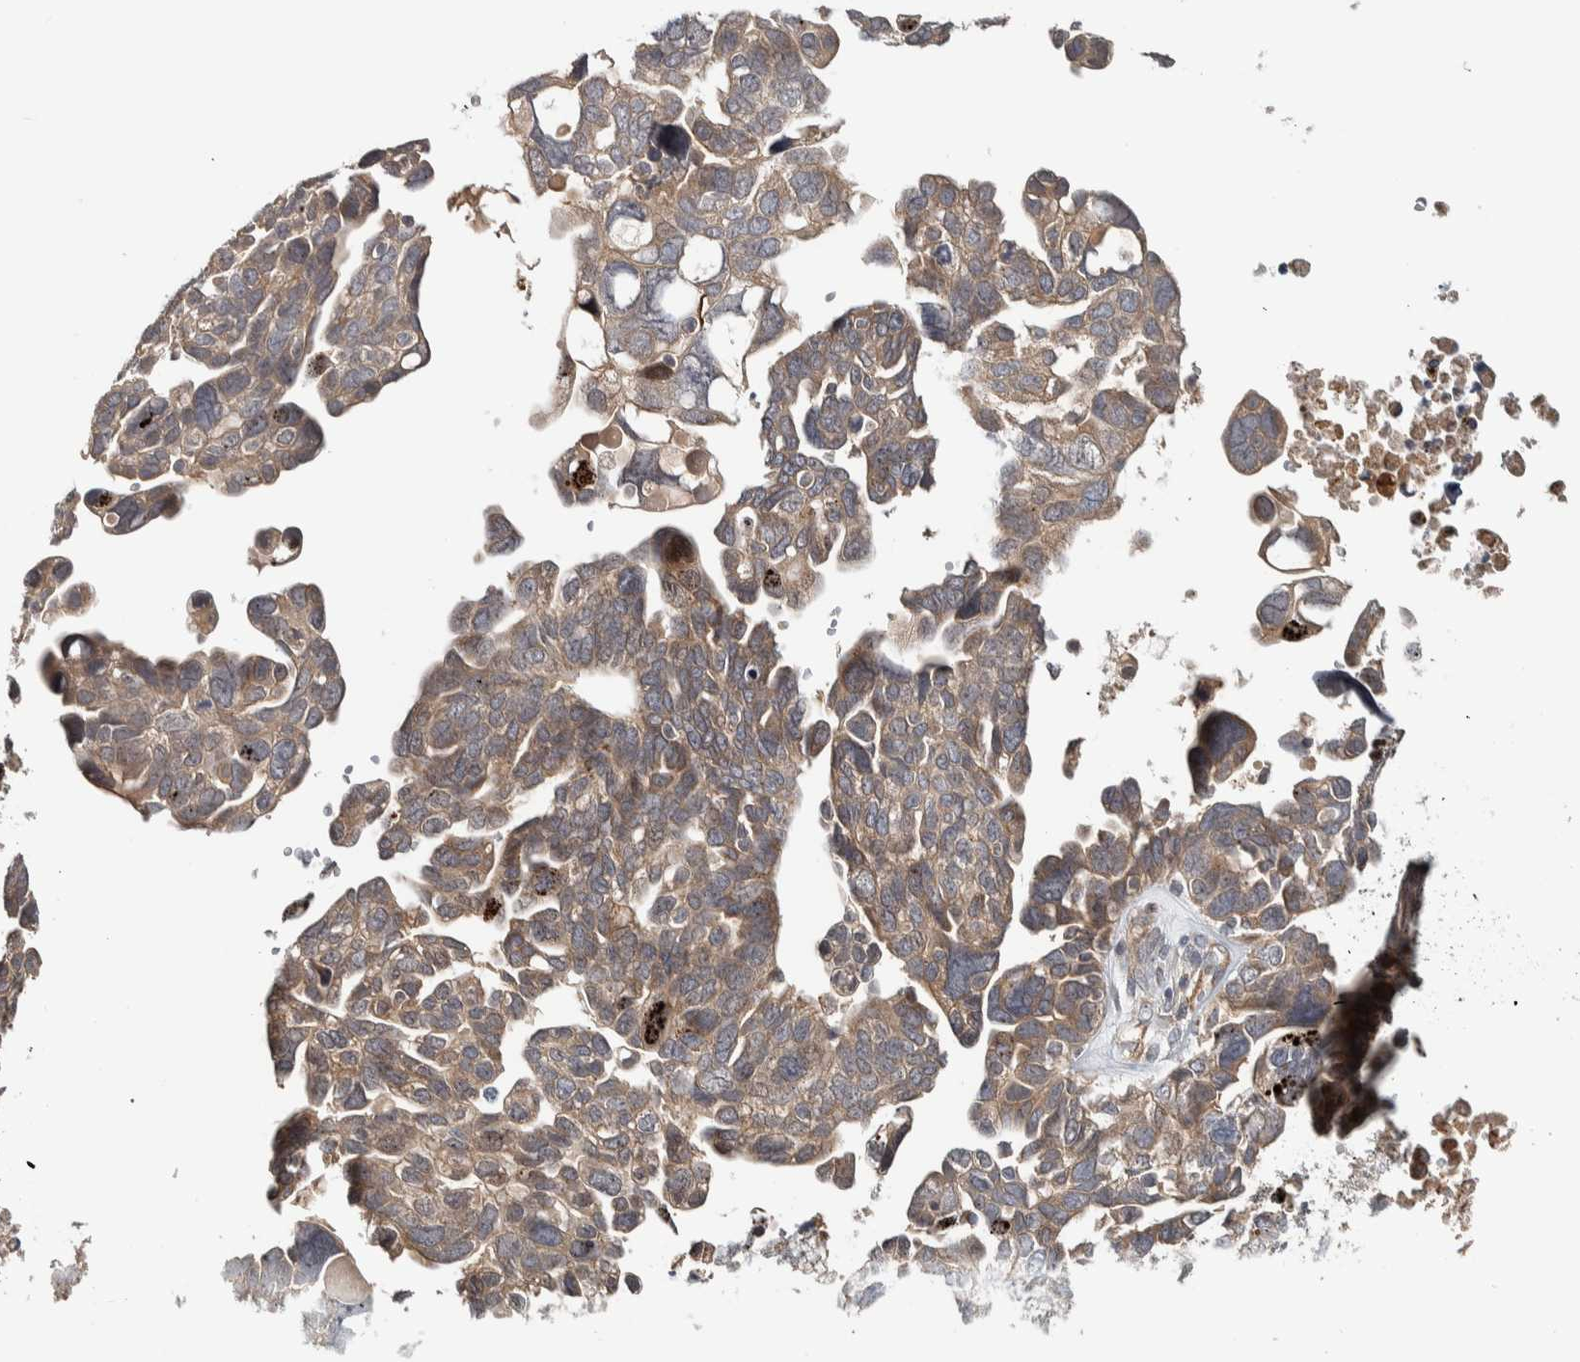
{"staining": {"intensity": "moderate", "quantity": "25%-75%", "location": "cytoplasmic/membranous"}, "tissue": "ovarian cancer", "cell_type": "Tumor cells", "image_type": "cancer", "snomed": [{"axis": "morphology", "description": "Cystadenocarcinoma, mucinous, NOS"}, {"axis": "topography", "description": "Ovary"}], "caption": "Protein staining of ovarian mucinous cystadenocarcinoma tissue reveals moderate cytoplasmic/membranous positivity in approximately 25%-75% of tumor cells.", "gene": "TBC1D31", "patient": {"sex": "female", "age": 61}}